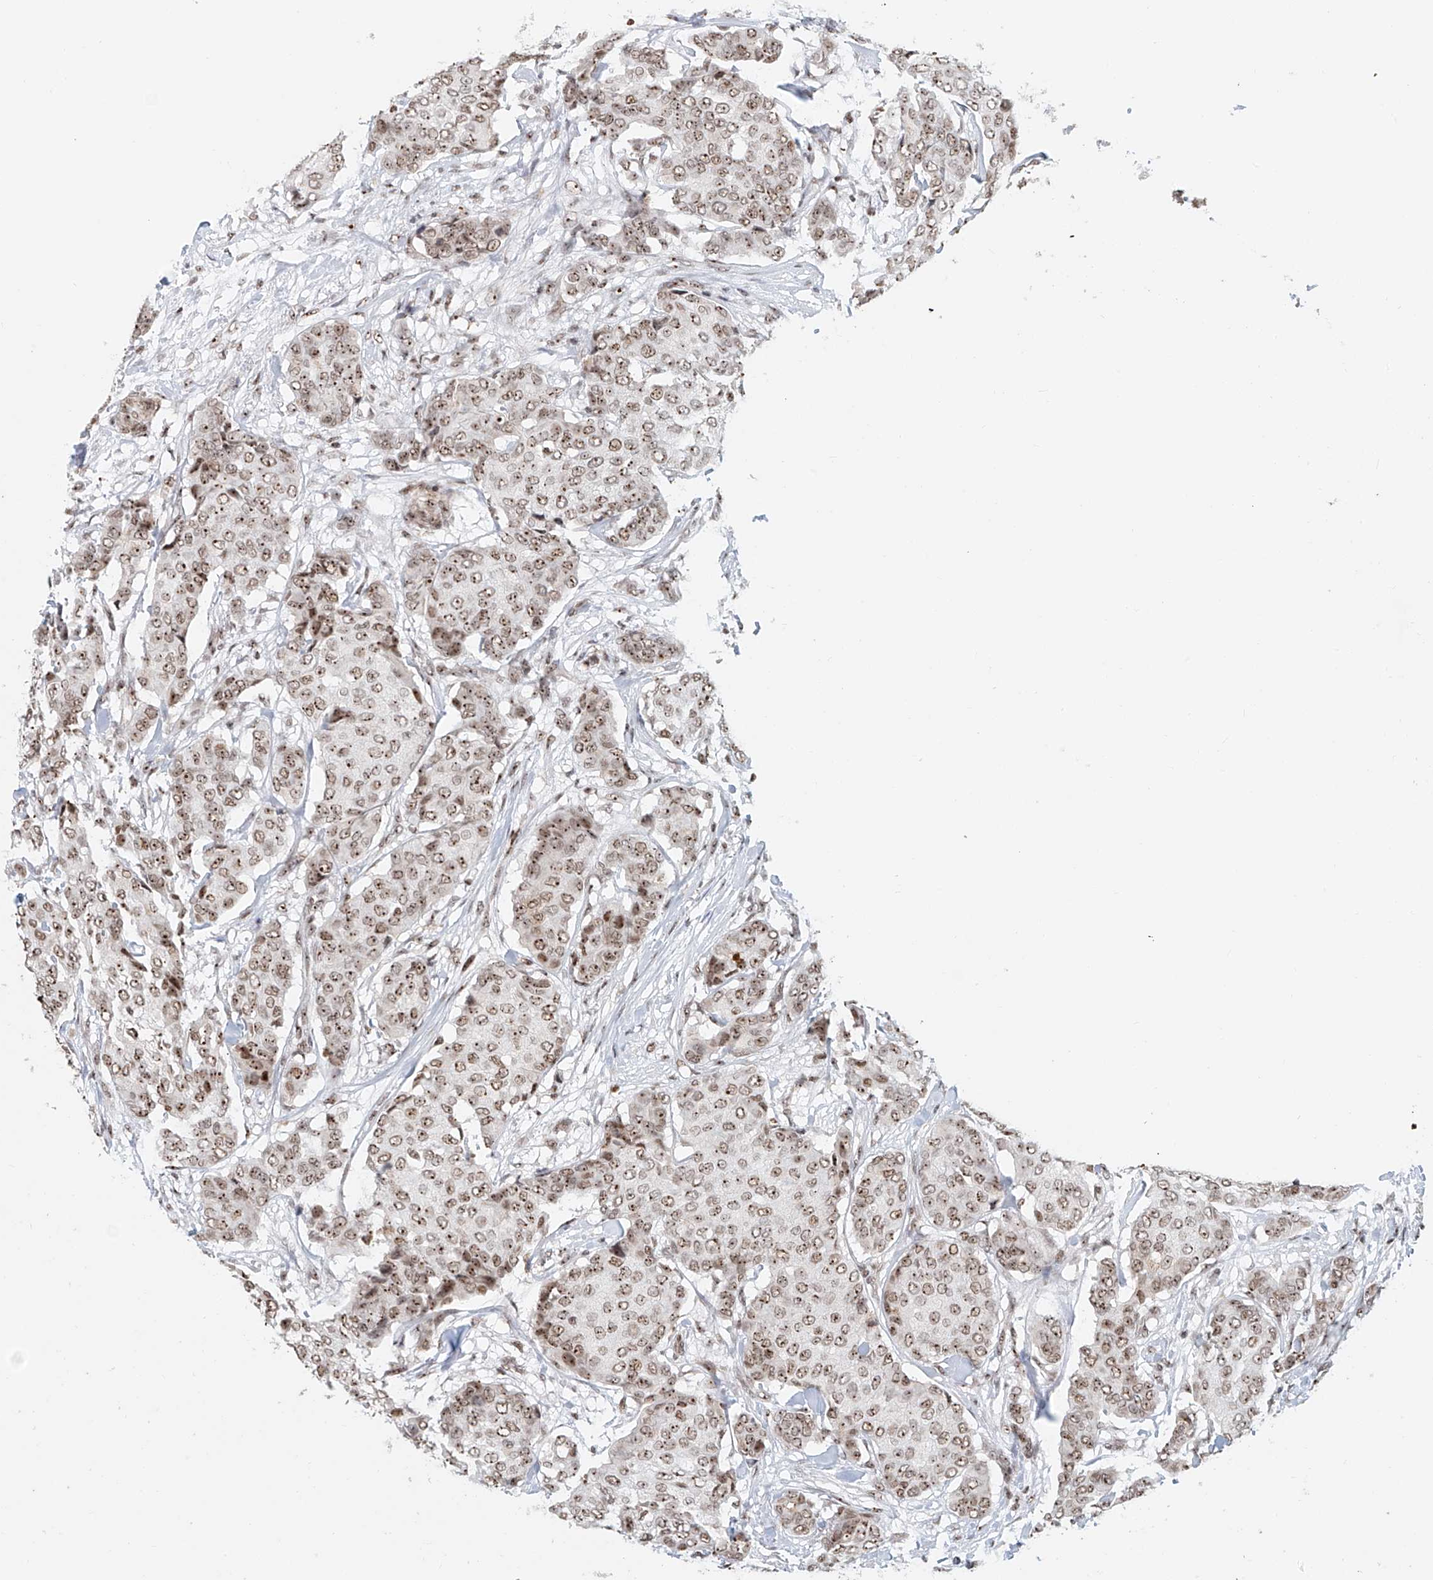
{"staining": {"intensity": "moderate", "quantity": ">75%", "location": "nuclear"}, "tissue": "breast cancer", "cell_type": "Tumor cells", "image_type": "cancer", "snomed": [{"axis": "morphology", "description": "Duct carcinoma"}, {"axis": "topography", "description": "Breast"}], "caption": "The photomicrograph demonstrates immunohistochemical staining of invasive ductal carcinoma (breast). There is moderate nuclear staining is seen in approximately >75% of tumor cells.", "gene": "PRUNE2", "patient": {"sex": "female", "age": 75}}